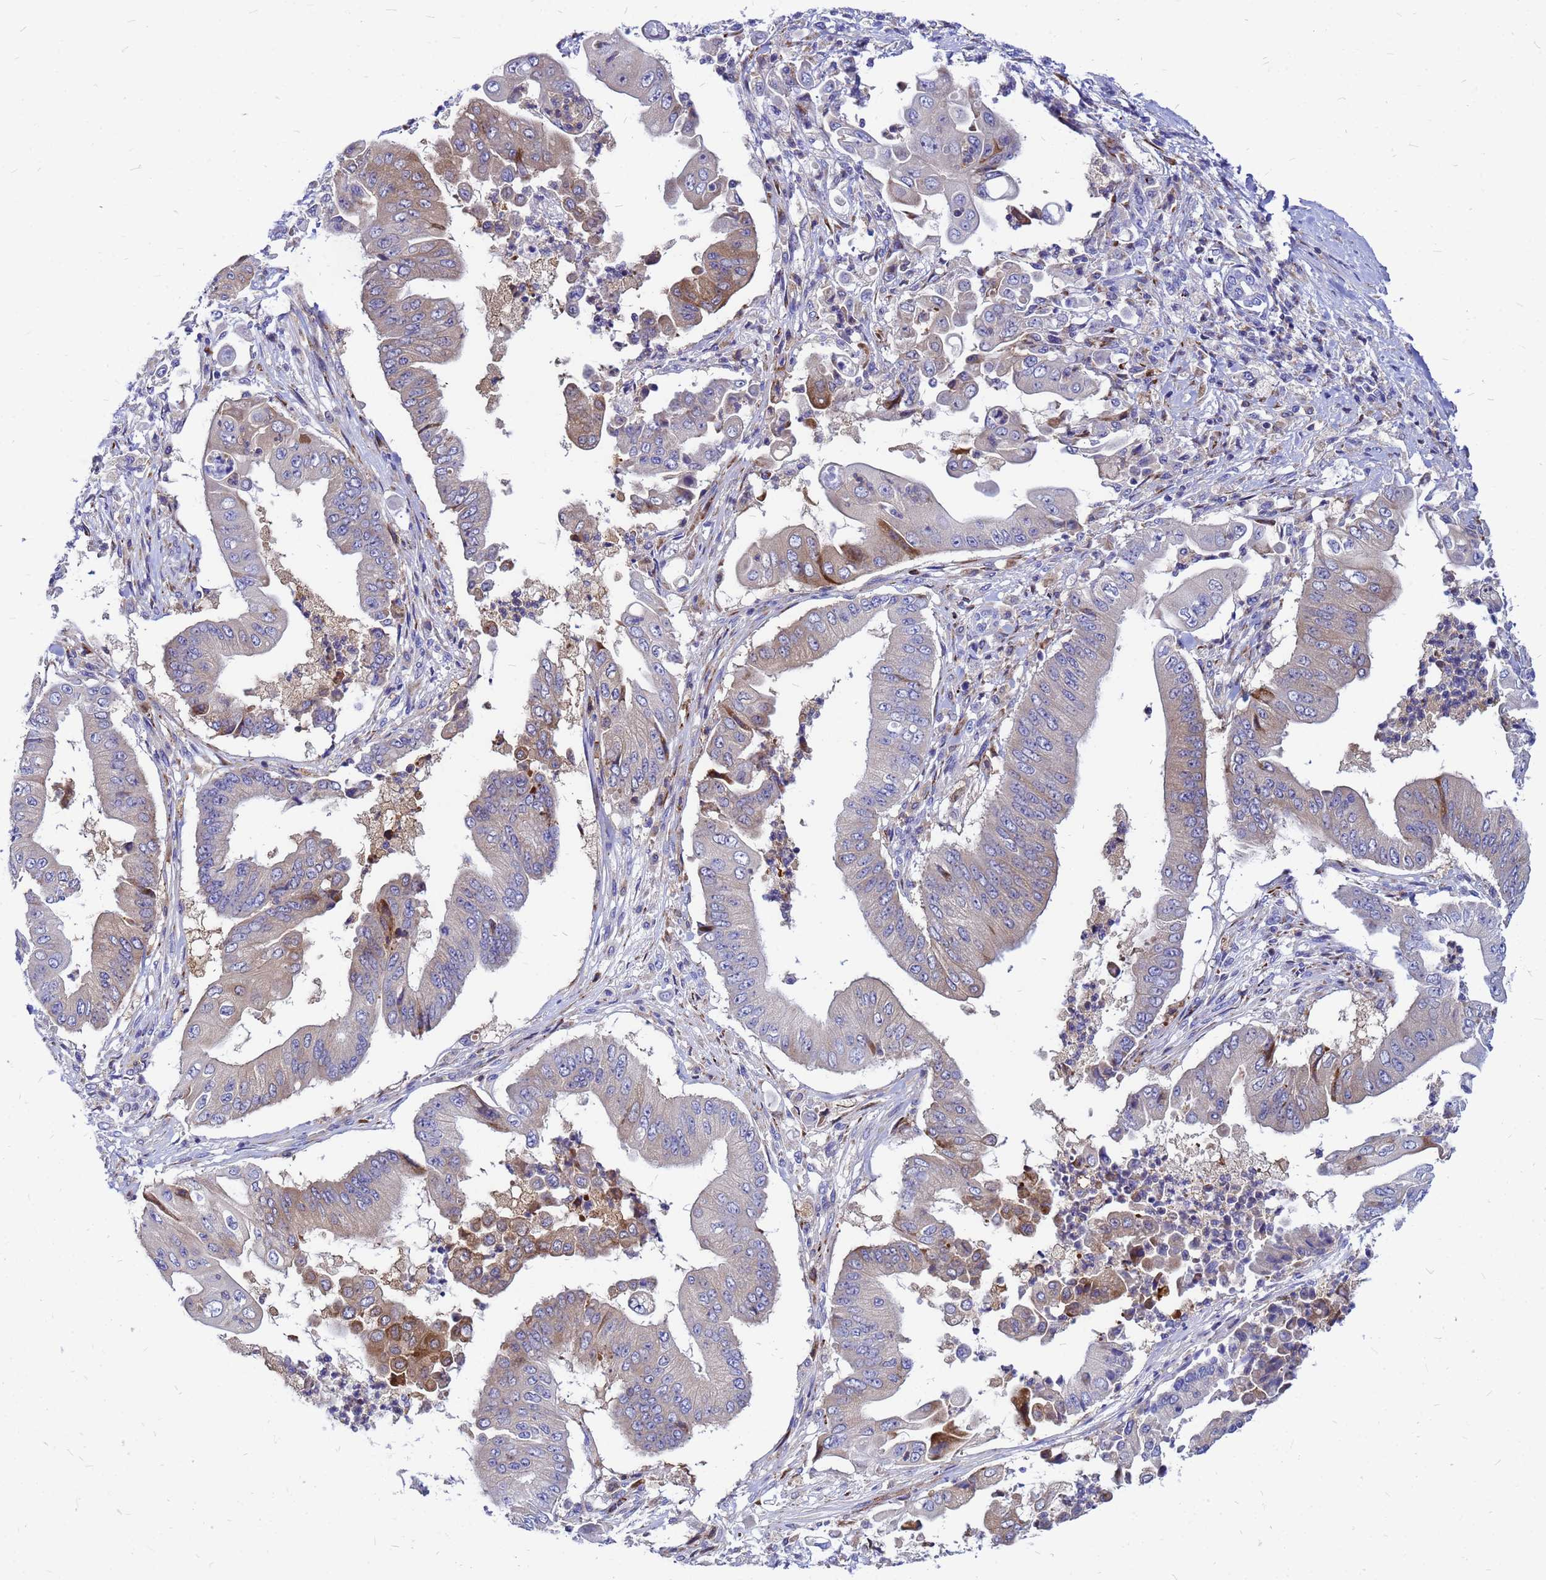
{"staining": {"intensity": "moderate", "quantity": "25%-75%", "location": "cytoplasmic/membranous"}, "tissue": "pancreatic cancer", "cell_type": "Tumor cells", "image_type": "cancer", "snomed": [{"axis": "morphology", "description": "Adenocarcinoma, NOS"}, {"axis": "topography", "description": "Pancreas"}], "caption": "Moderate cytoplasmic/membranous expression is identified in approximately 25%-75% of tumor cells in pancreatic cancer. Nuclei are stained in blue.", "gene": "FHIP1A", "patient": {"sex": "female", "age": 77}}